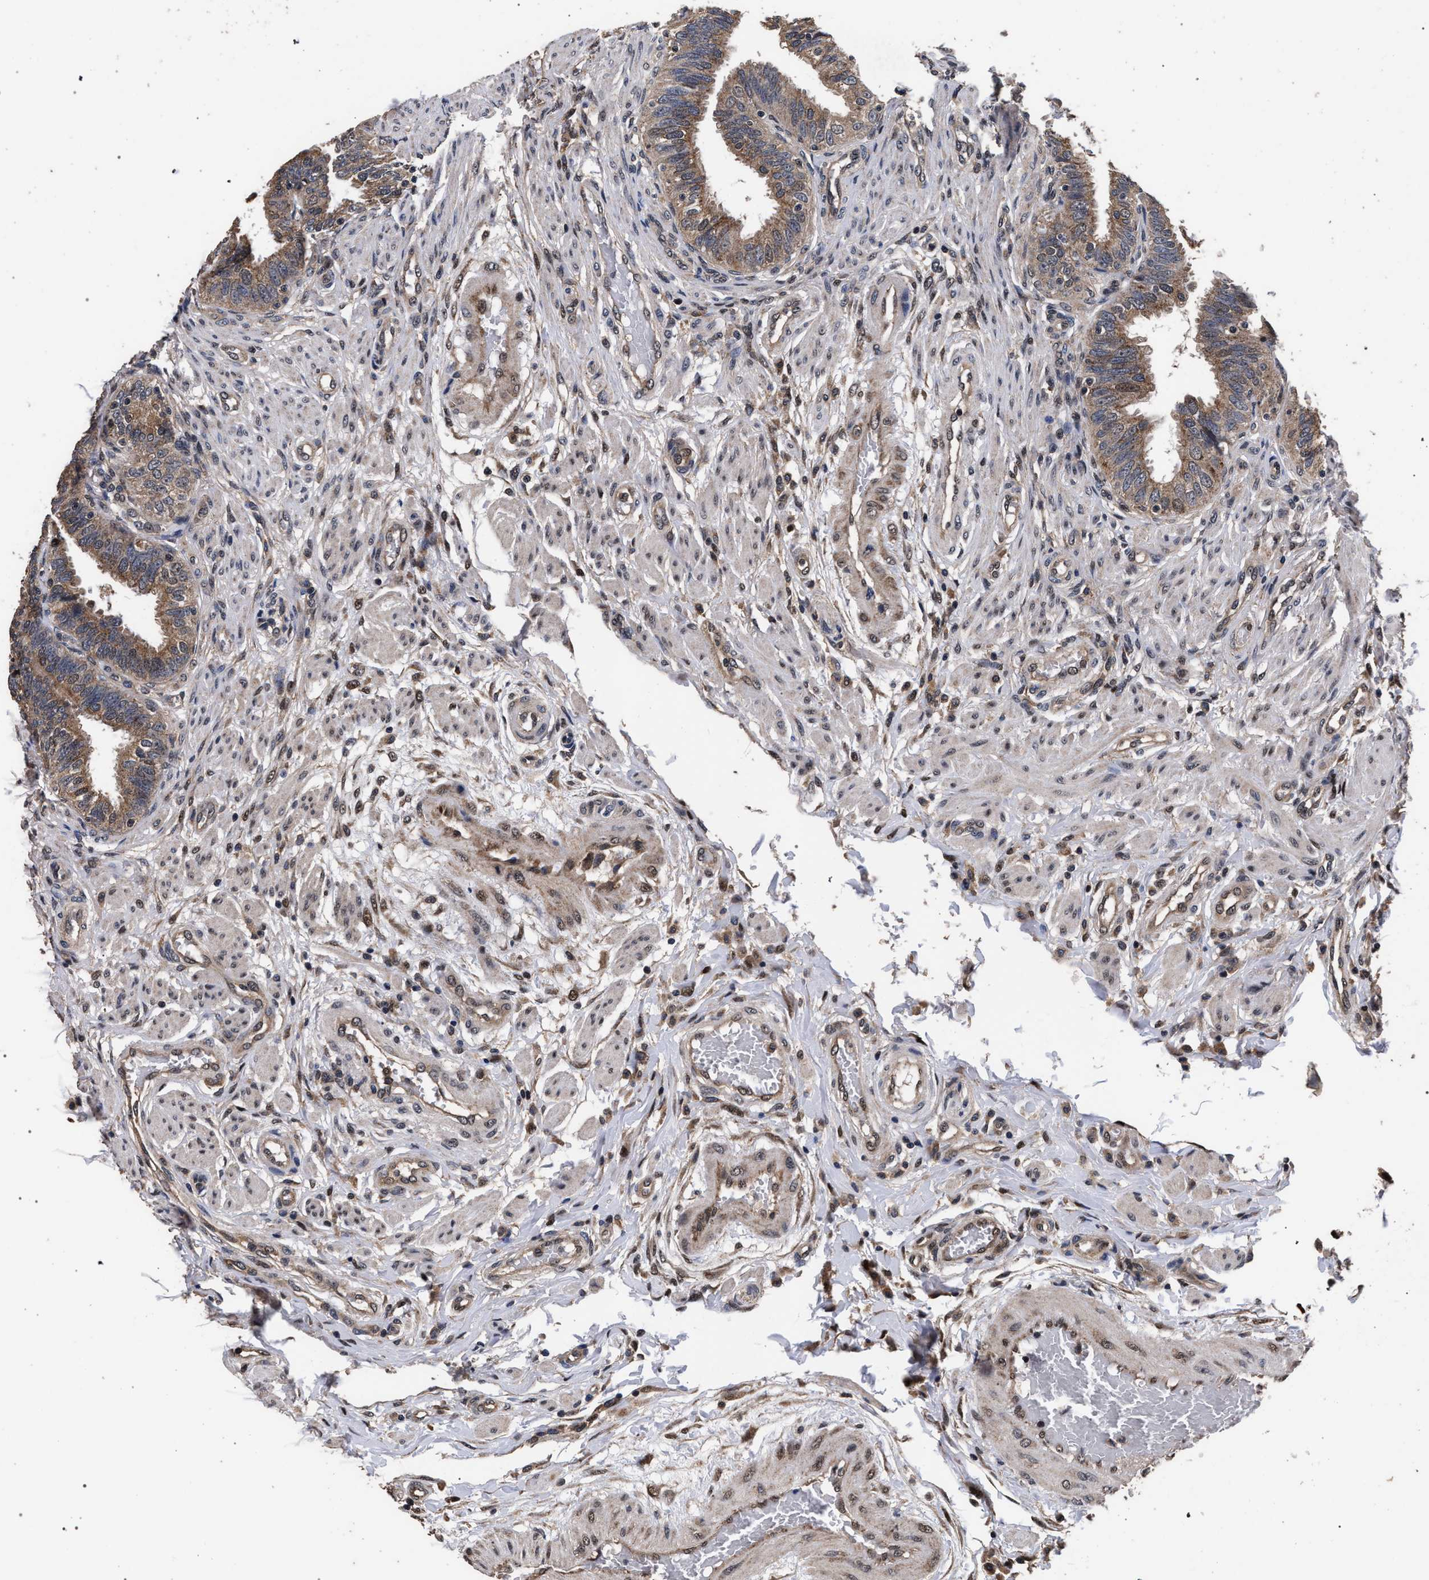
{"staining": {"intensity": "moderate", "quantity": ">75%", "location": "cytoplasmic/membranous,nuclear"}, "tissue": "fallopian tube", "cell_type": "Glandular cells", "image_type": "normal", "snomed": [{"axis": "morphology", "description": "Normal tissue, NOS"}, {"axis": "topography", "description": "Fallopian tube"}, {"axis": "topography", "description": "Placenta"}], "caption": "This histopathology image demonstrates immunohistochemistry (IHC) staining of normal human fallopian tube, with medium moderate cytoplasmic/membranous,nuclear expression in approximately >75% of glandular cells.", "gene": "ACOX1", "patient": {"sex": "female", "age": 34}}